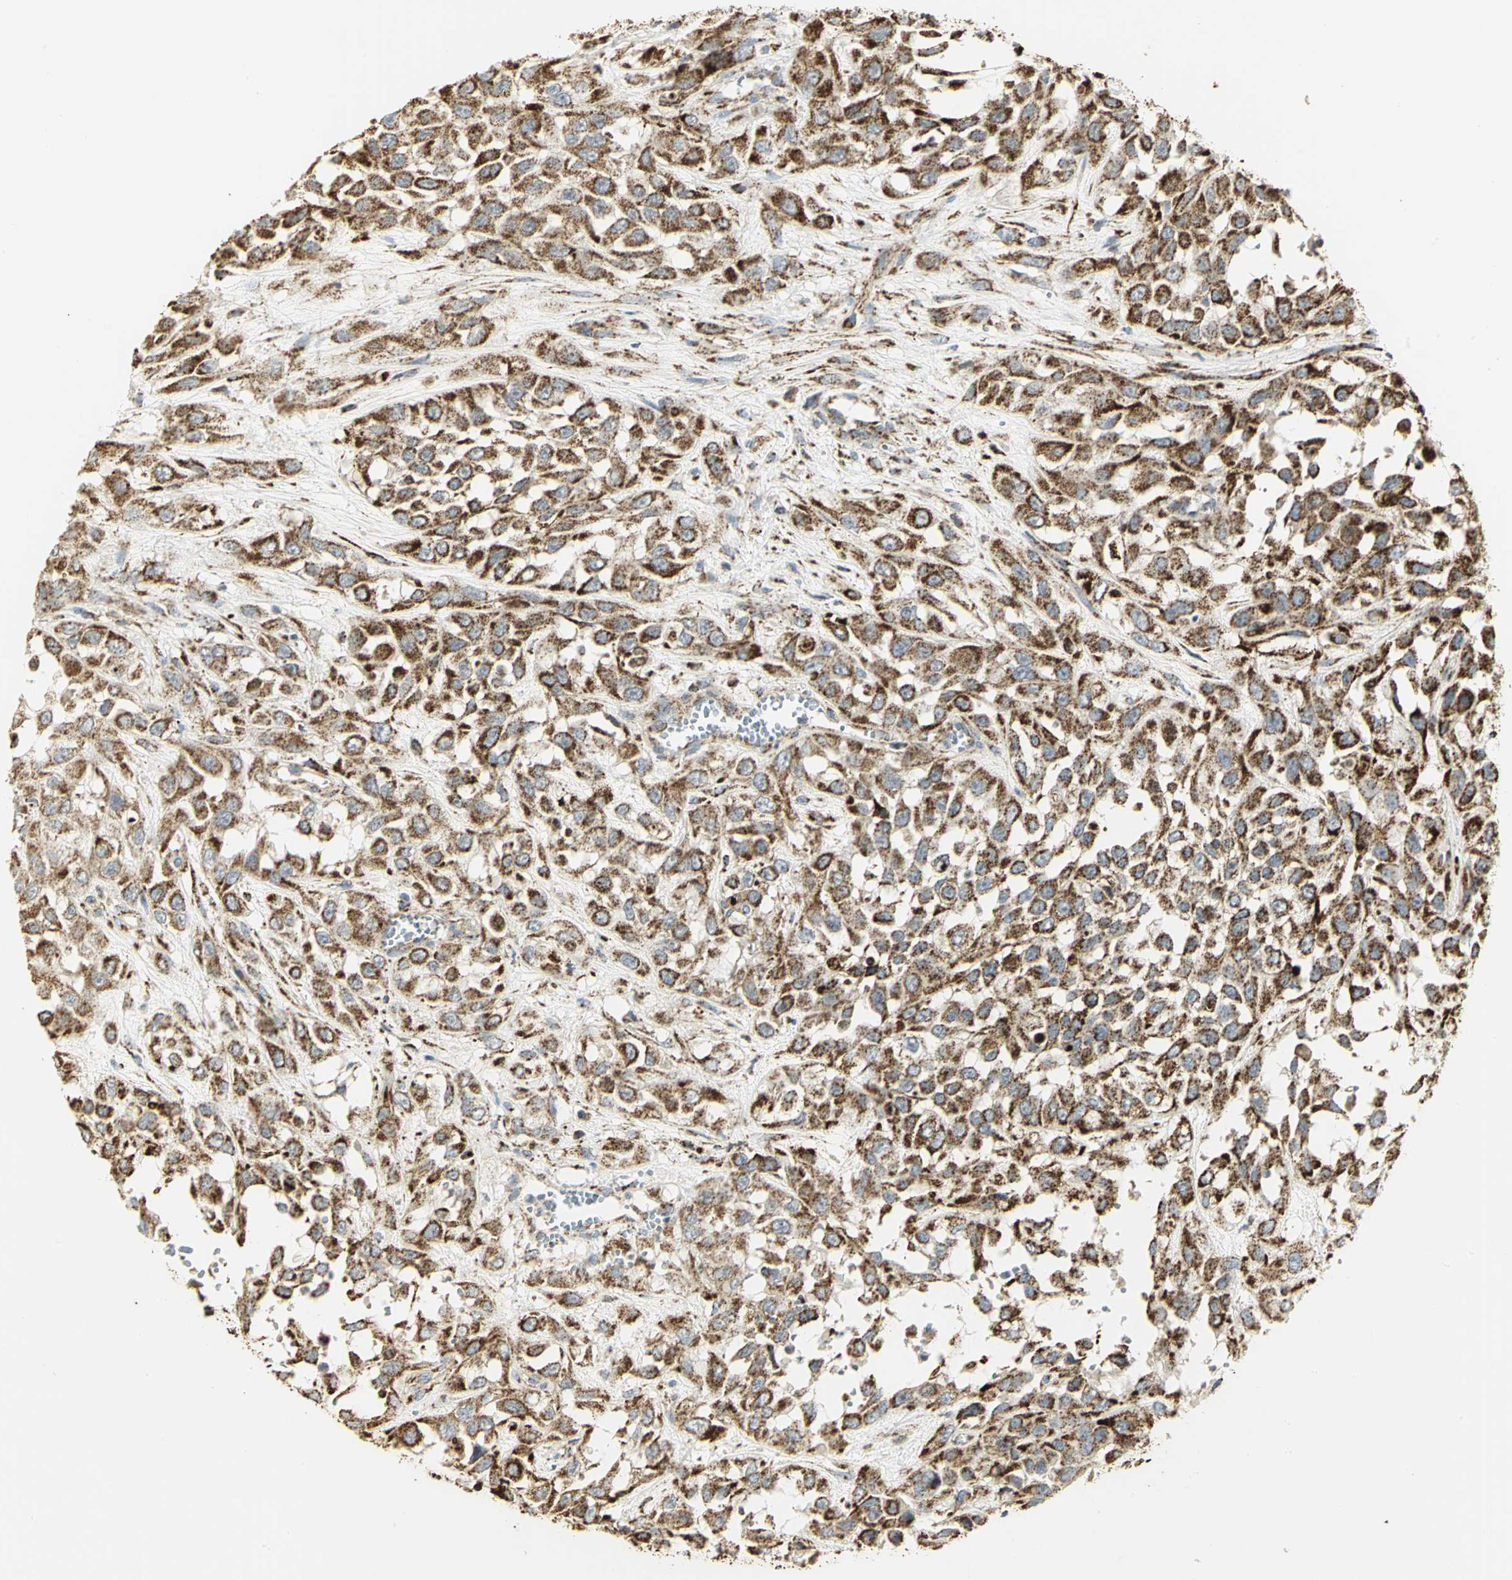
{"staining": {"intensity": "strong", "quantity": ">75%", "location": "cytoplasmic/membranous"}, "tissue": "urothelial cancer", "cell_type": "Tumor cells", "image_type": "cancer", "snomed": [{"axis": "morphology", "description": "Urothelial carcinoma, High grade"}, {"axis": "topography", "description": "Urinary bladder"}], "caption": "IHC (DAB (3,3'-diaminobenzidine)) staining of urothelial cancer shows strong cytoplasmic/membranous protein staining in approximately >75% of tumor cells.", "gene": "VDAC1", "patient": {"sex": "male", "age": 57}}